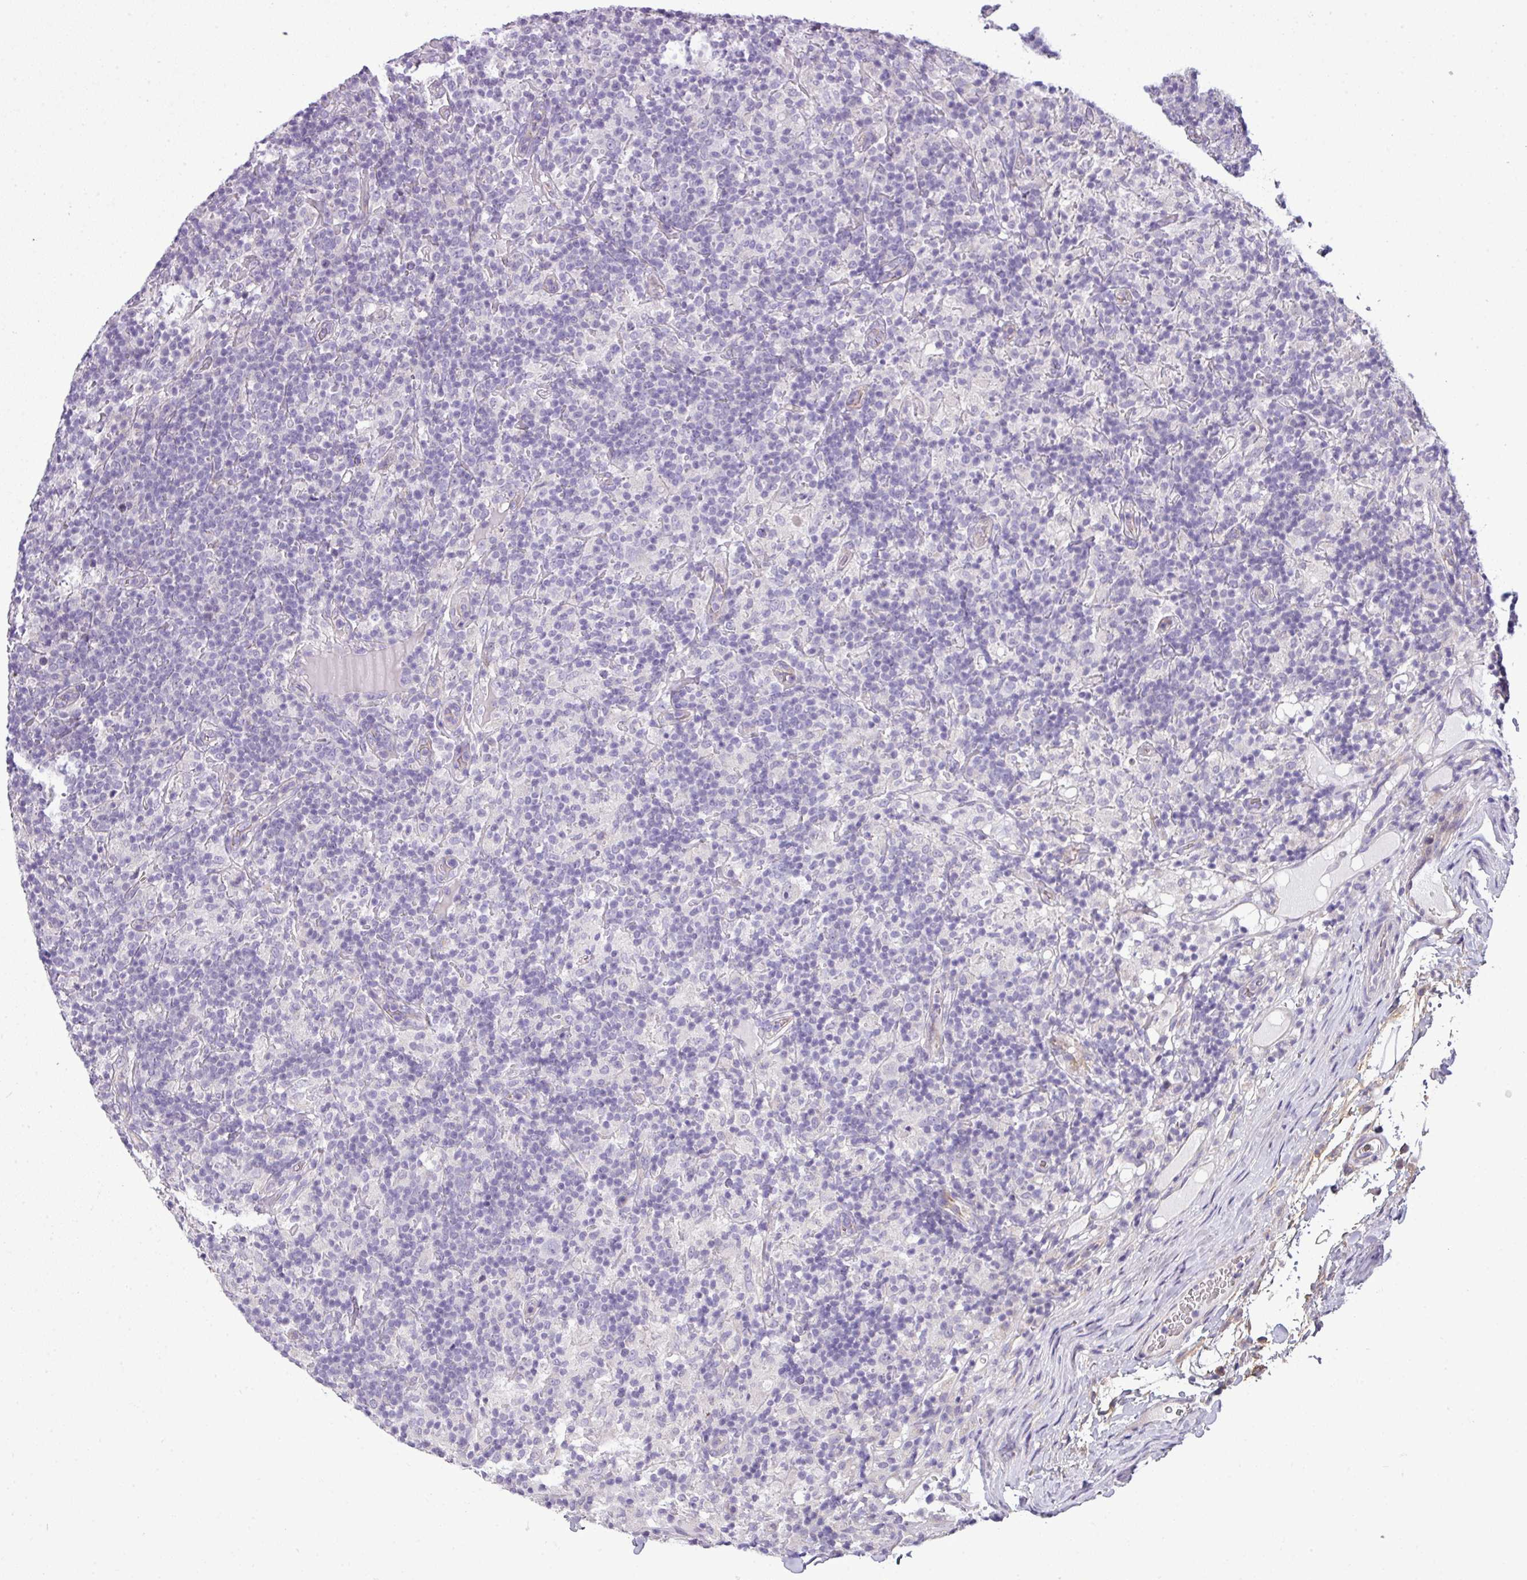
{"staining": {"intensity": "negative", "quantity": "none", "location": "none"}, "tissue": "lymphoma", "cell_type": "Tumor cells", "image_type": "cancer", "snomed": [{"axis": "morphology", "description": "Hodgkin's disease, NOS"}, {"axis": "topography", "description": "Lymph node"}], "caption": "Tumor cells are negative for brown protein staining in Hodgkin's disease.", "gene": "TMEM178B", "patient": {"sex": "male", "age": 70}}